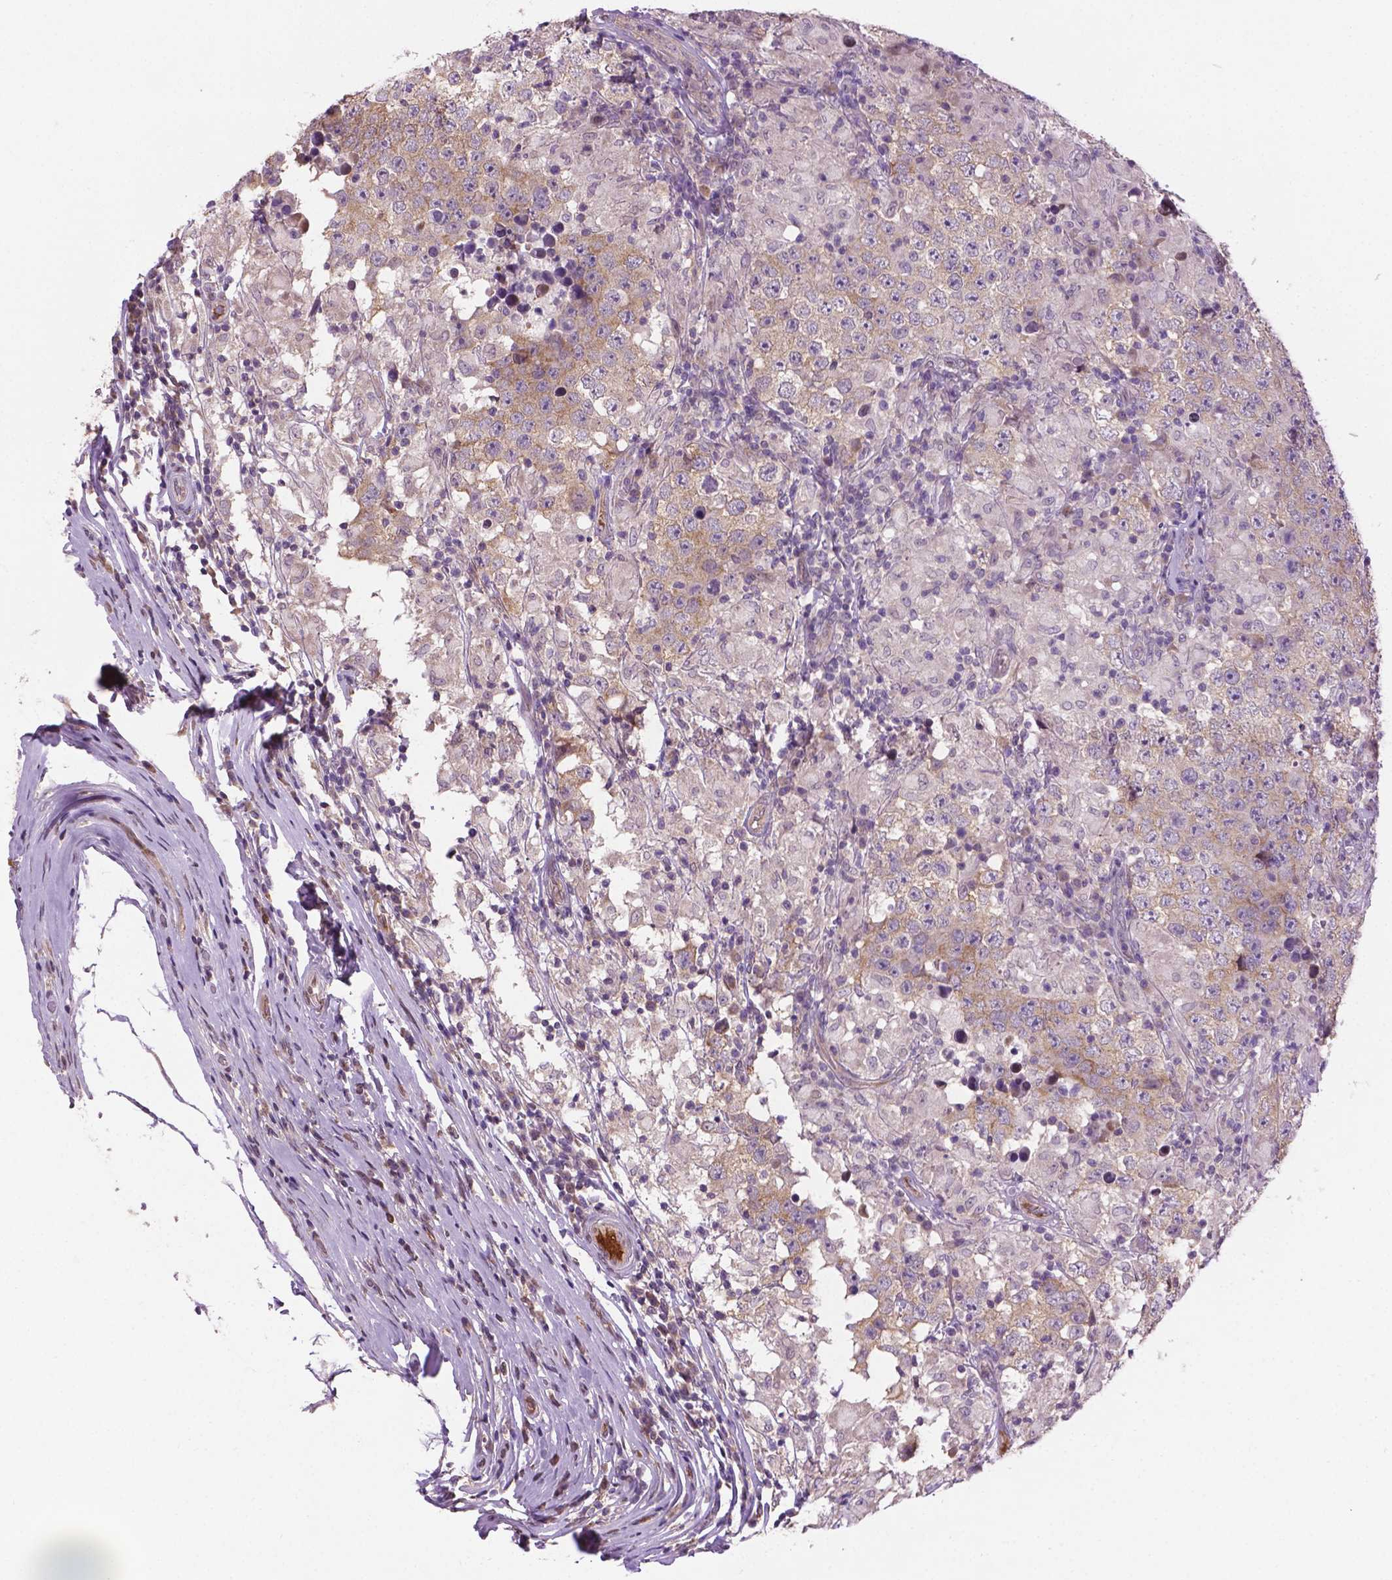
{"staining": {"intensity": "negative", "quantity": "none", "location": "none"}, "tissue": "testis cancer", "cell_type": "Tumor cells", "image_type": "cancer", "snomed": [{"axis": "morphology", "description": "Seminoma, NOS"}, {"axis": "morphology", "description": "Carcinoma, Embryonal, NOS"}, {"axis": "topography", "description": "Testis"}], "caption": "This is a histopathology image of immunohistochemistry staining of testis embryonal carcinoma, which shows no staining in tumor cells. (IHC, brightfield microscopy, high magnification).", "gene": "IRF6", "patient": {"sex": "male", "age": 41}}